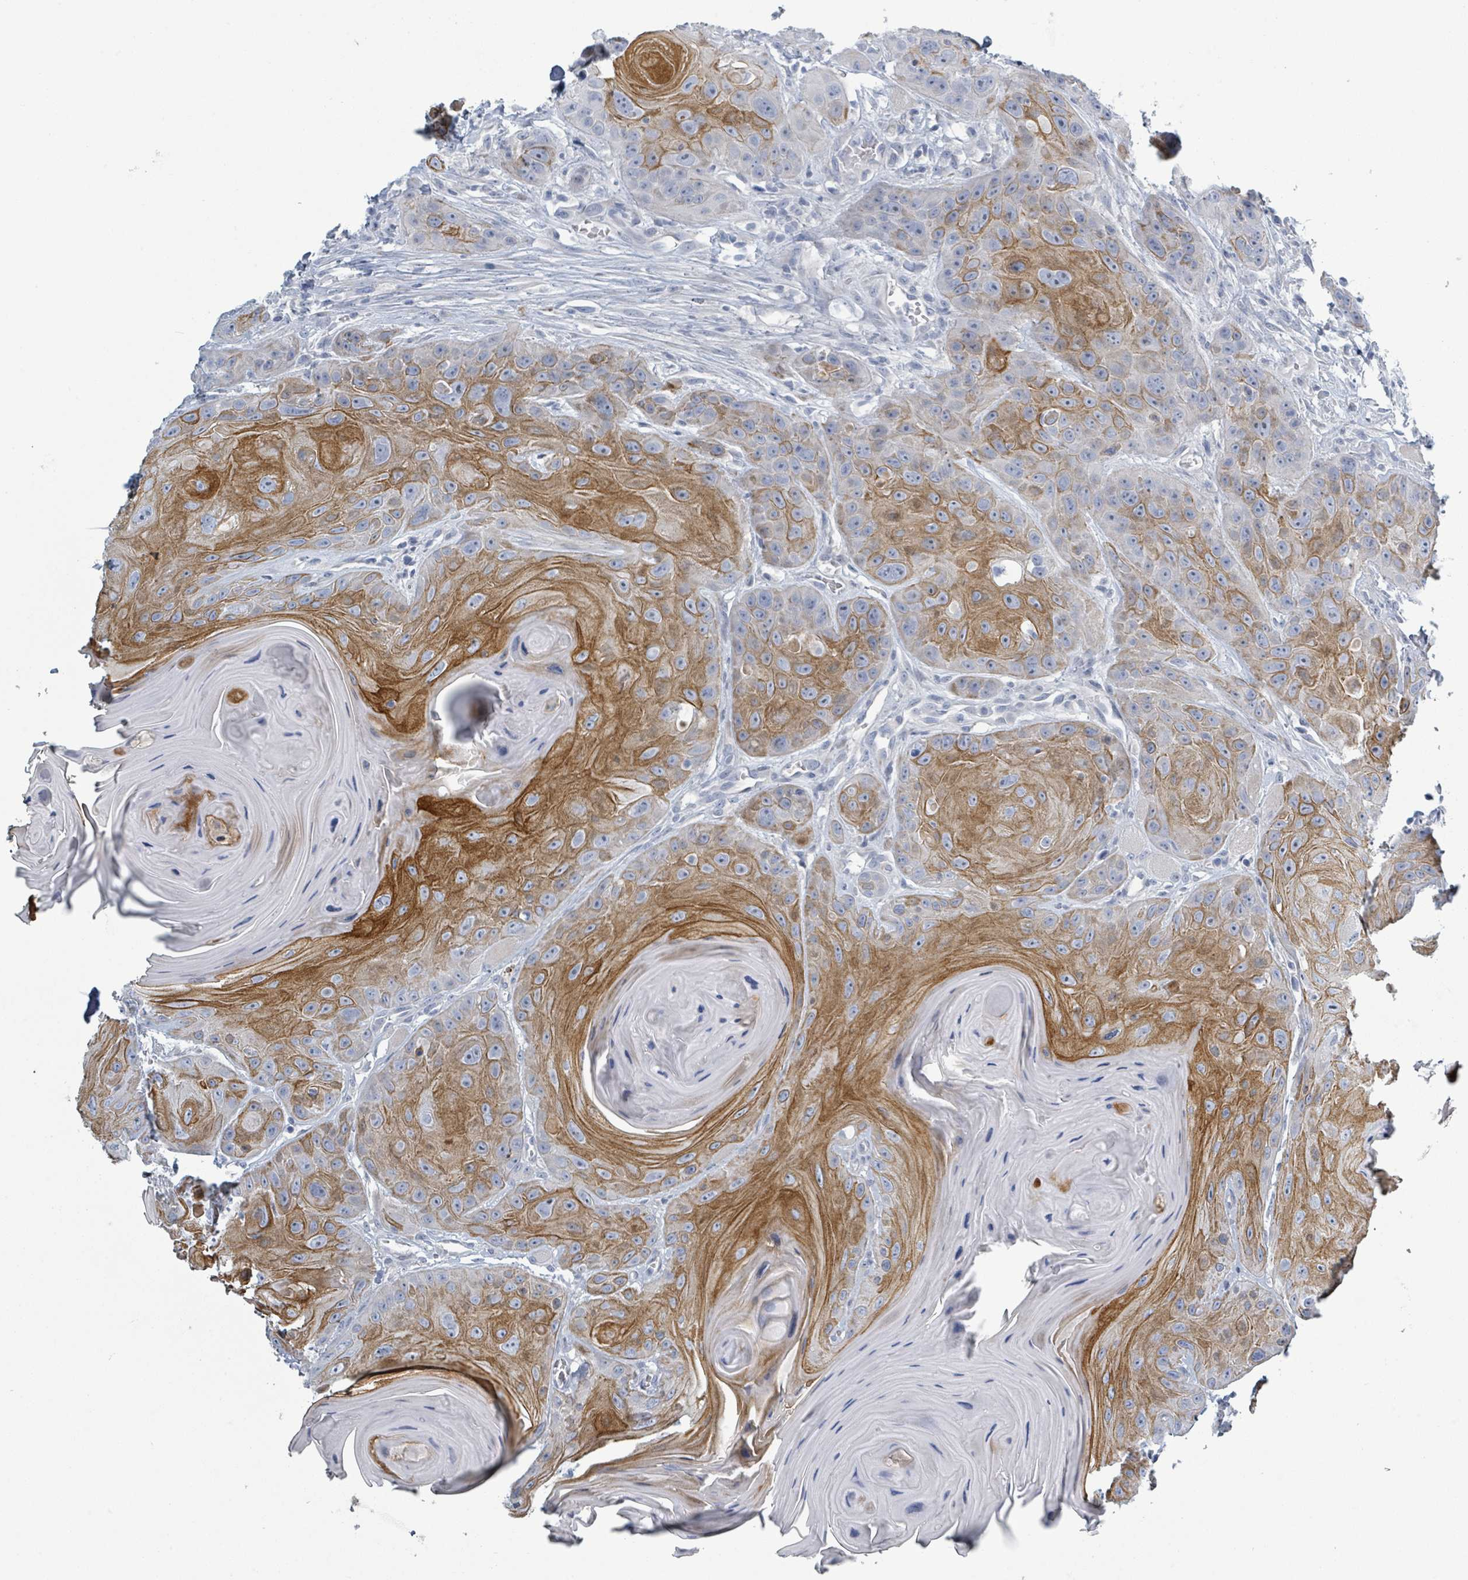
{"staining": {"intensity": "moderate", "quantity": "25%-75%", "location": "cytoplasmic/membranous"}, "tissue": "head and neck cancer", "cell_type": "Tumor cells", "image_type": "cancer", "snomed": [{"axis": "morphology", "description": "Squamous cell carcinoma, NOS"}, {"axis": "topography", "description": "Head-Neck"}], "caption": "Head and neck squamous cell carcinoma stained with DAB (3,3'-diaminobenzidine) IHC exhibits medium levels of moderate cytoplasmic/membranous positivity in approximately 25%-75% of tumor cells.", "gene": "RAB33B", "patient": {"sex": "female", "age": 59}}